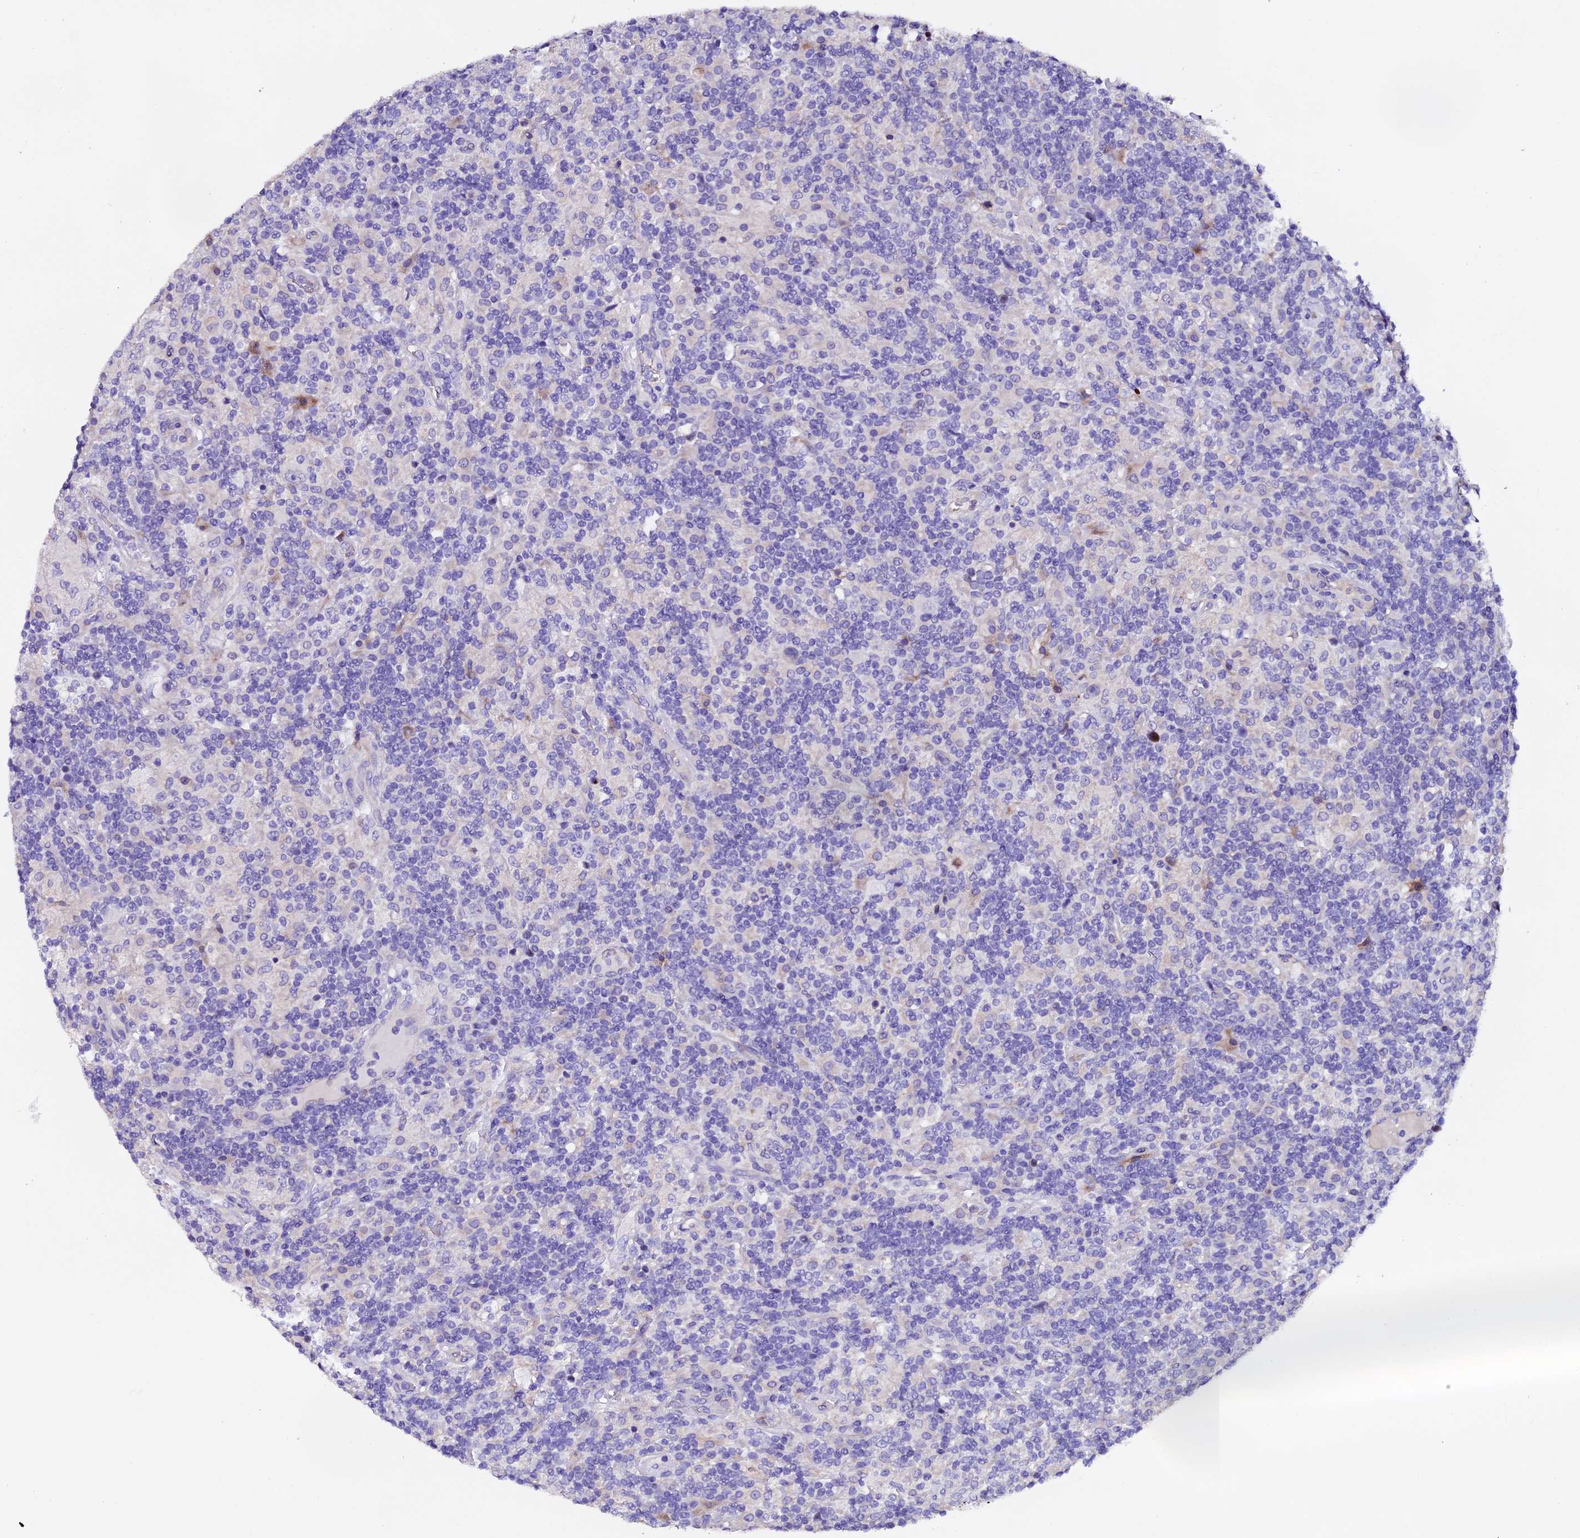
{"staining": {"intensity": "negative", "quantity": "none", "location": "none"}, "tissue": "lymphoma", "cell_type": "Tumor cells", "image_type": "cancer", "snomed": [{"axis": "morphology", "description": "Hodgkin's disease, NOS"}, {"axis": "topography", "description": "Lymph node"}], "caption": "Immunohistochemistry micrograph of human lymphoma stained for a protein (brown), which reveals no expression in tumor cells. Nuclei are stained in blue.", "gene": "FBXW9", "patient": {"sex": "male", "age": 70}}